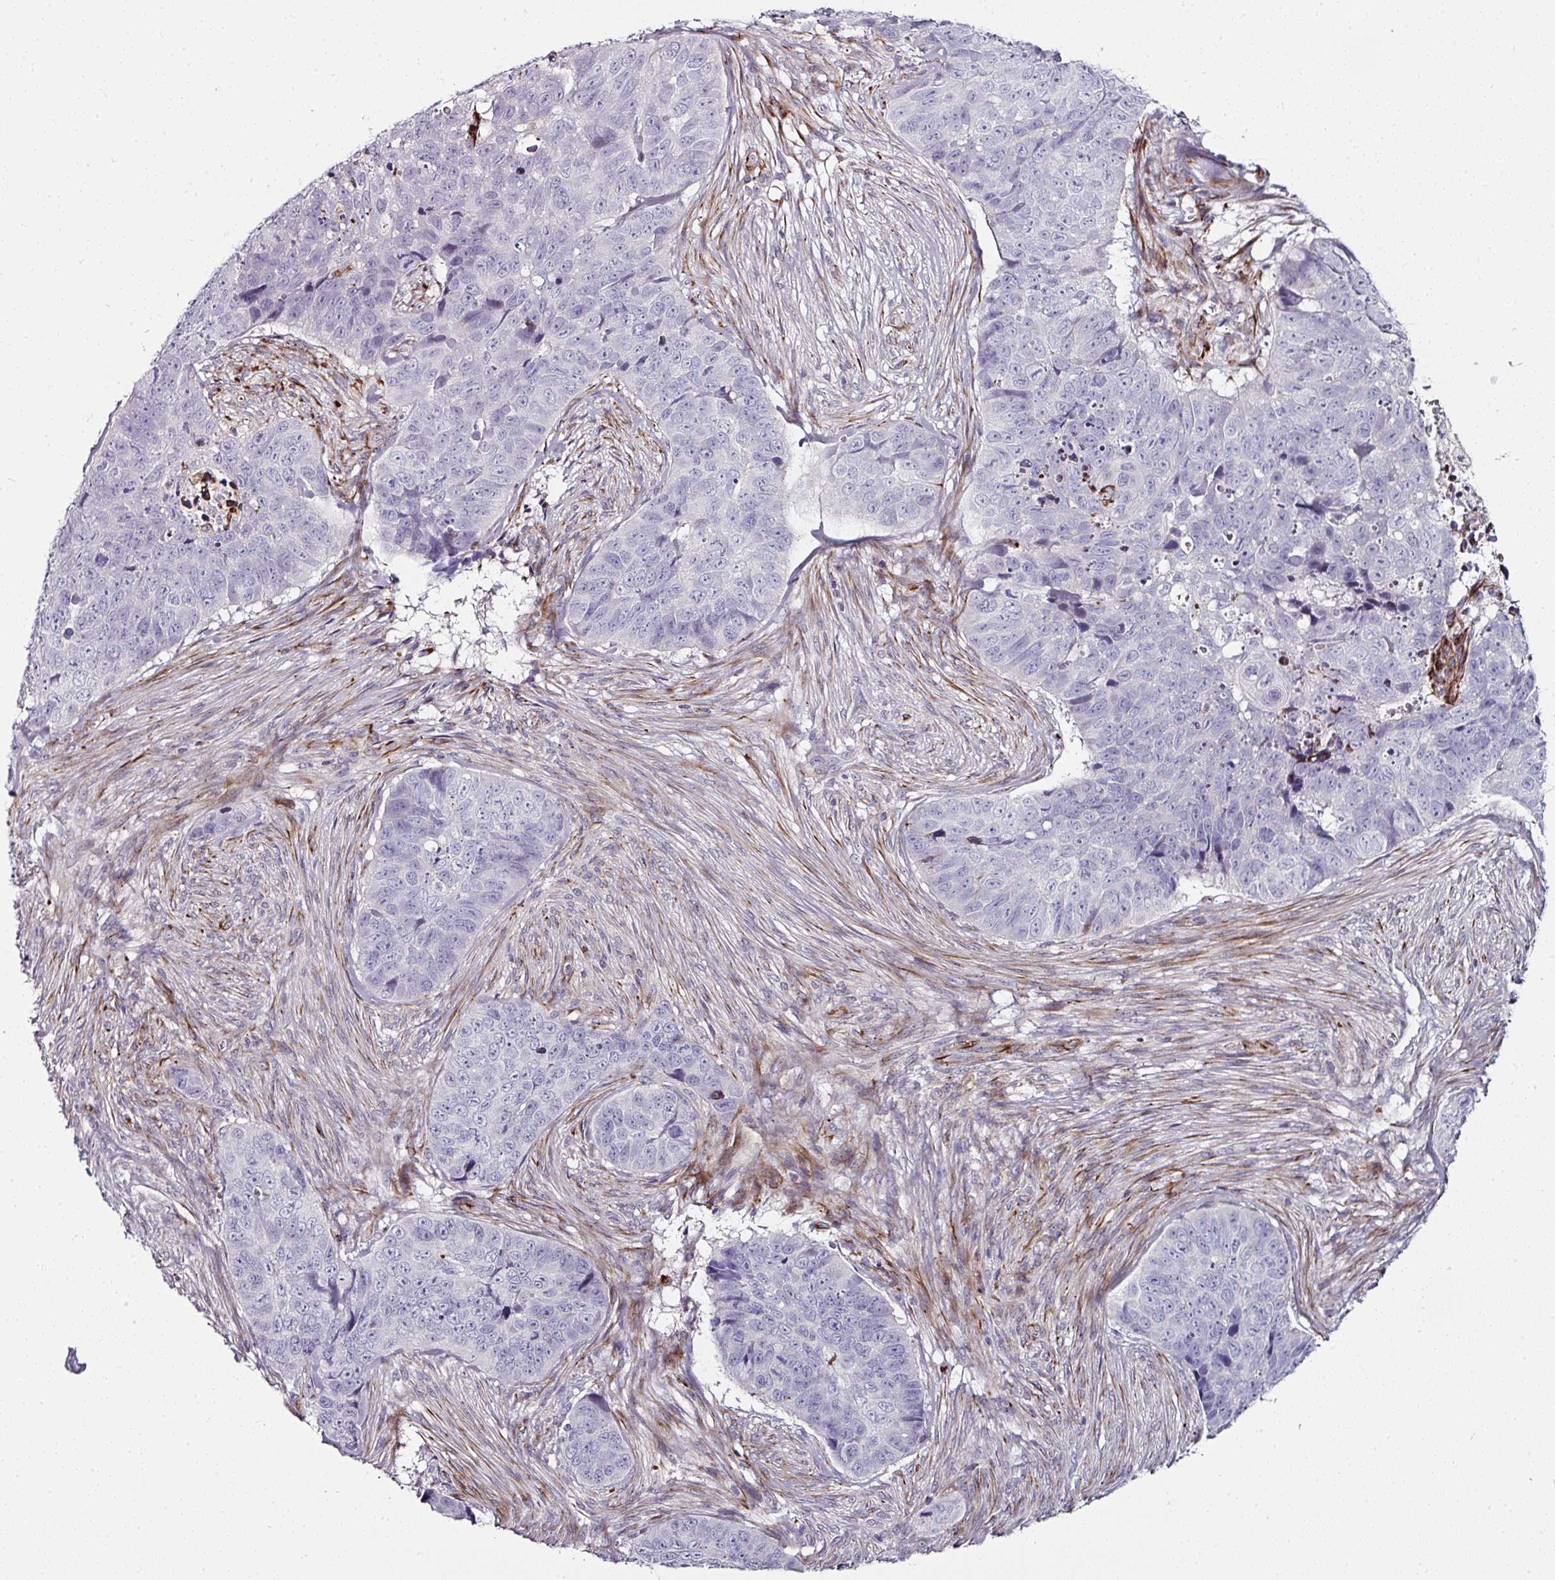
{"staining": {"intensity": "negative", "quantity": "none", "location": "none"}, "tissue": "skin cancer", "cell_type": "Tumor cells", "image_type": "cancer", "snomed": [{"axis": "morphology", "description": "Basal cell carcinoma"}, {"axis": "topography", "description": "Skin"}], "caption": "Tumor cells are negative for brown protein staining in skin cancer.", "gene": "TMPRSS9", "patient": {"sex": "female", "age": 82}}